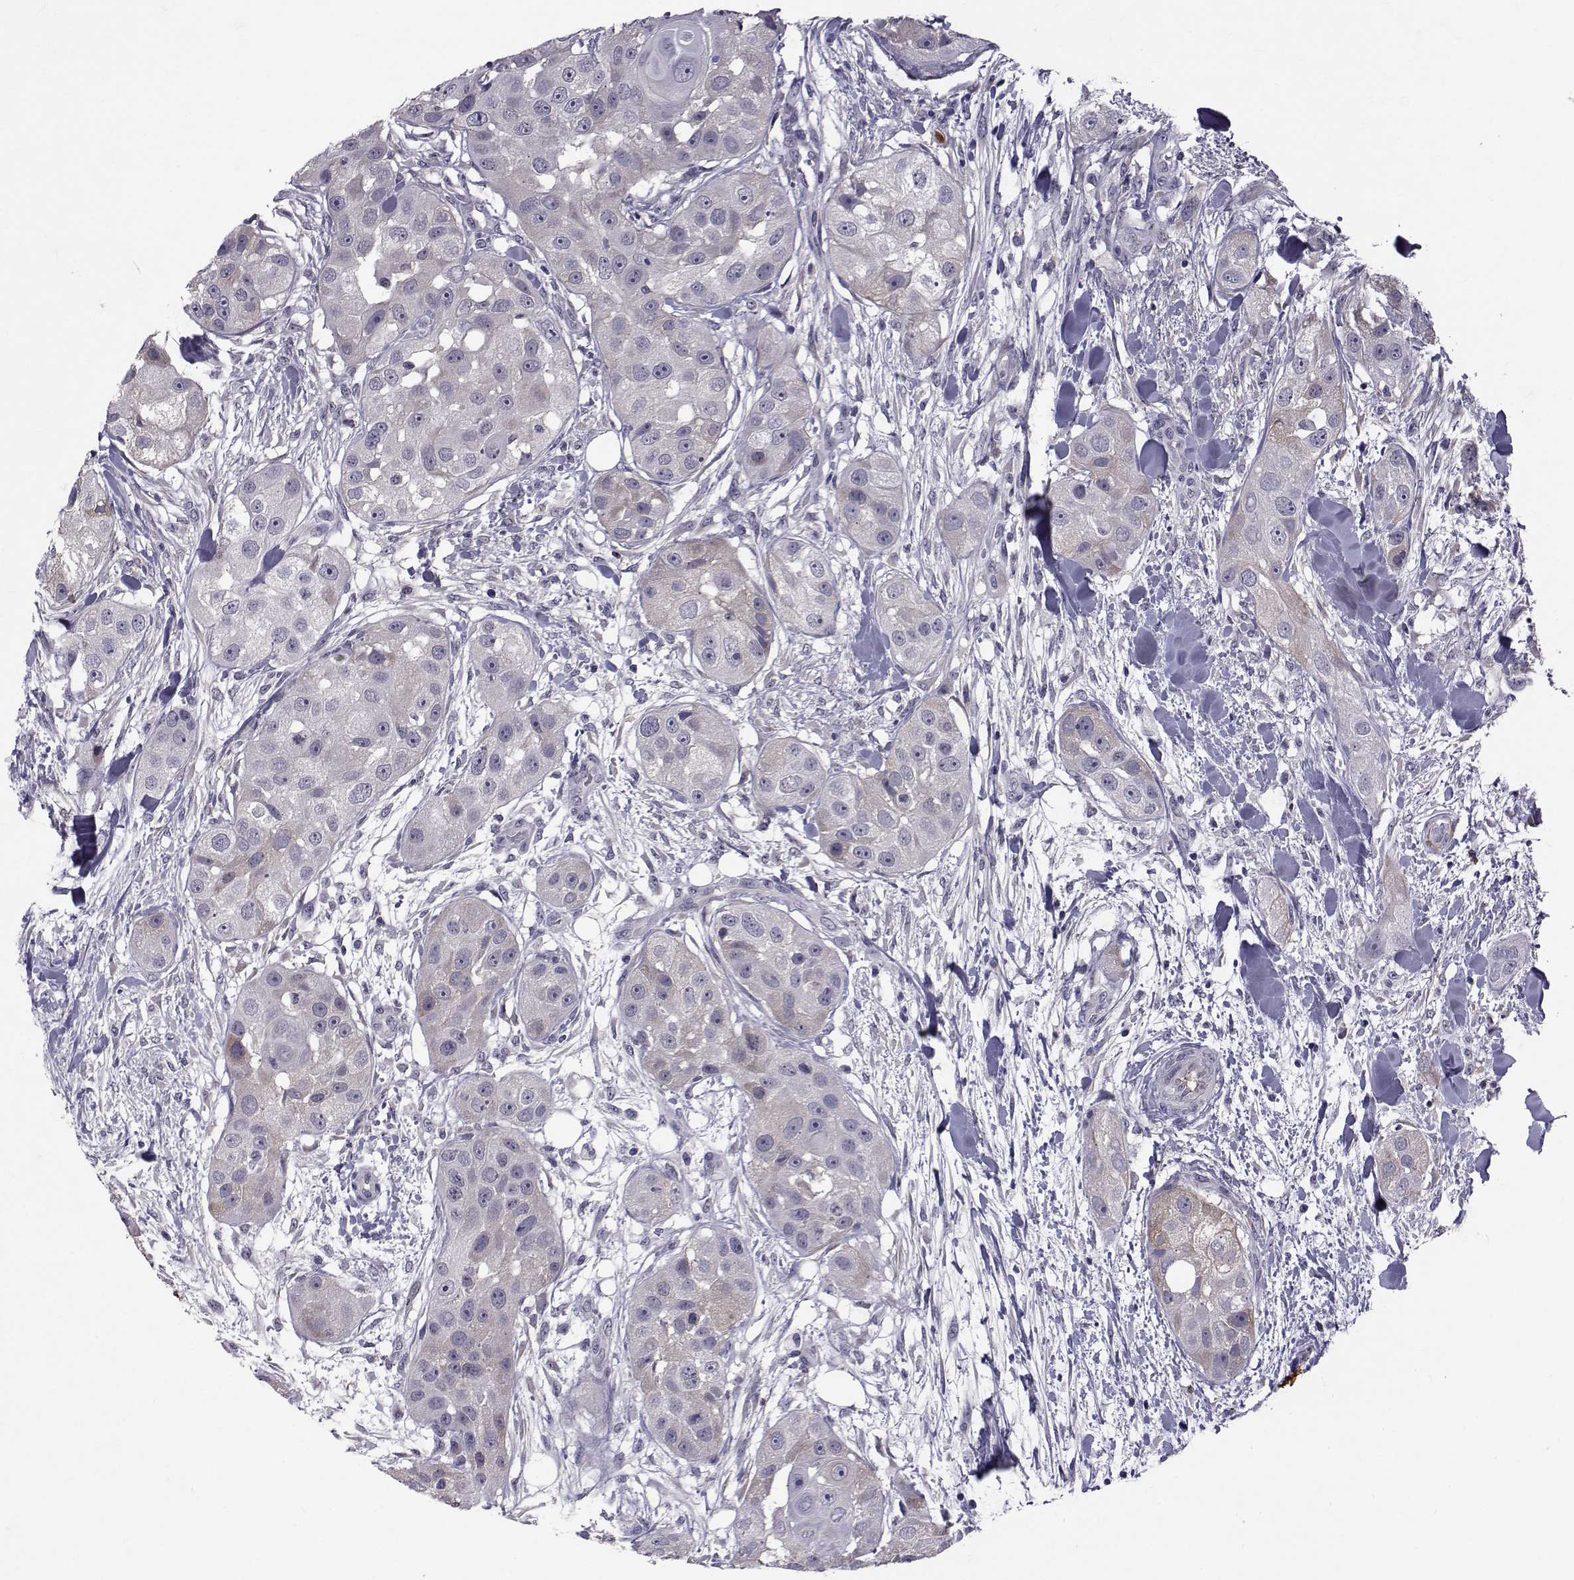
{"staining": {"intensity": "negative", "quantity": "none", "location": "none"}, "tissue": "head and neck cancer", "cell_type": "Tumor cells", "image_type": "cancer", "snomed": [{"axis": "morphology", "description": "Squamous cell carcinoma, NOS"}, {"axis": "topography", "description": "Head-Neck"}], "caption": "Immunohistochemistry histopathology image of head and neck squamous cell carcinoma stained for a protein (brown), which displays no staining in tumor cells. (IHC, brightfield microscopy, high magnification).", "gene": "TNFRSF11B", "patient": {"sex": "male", "age": 51}}